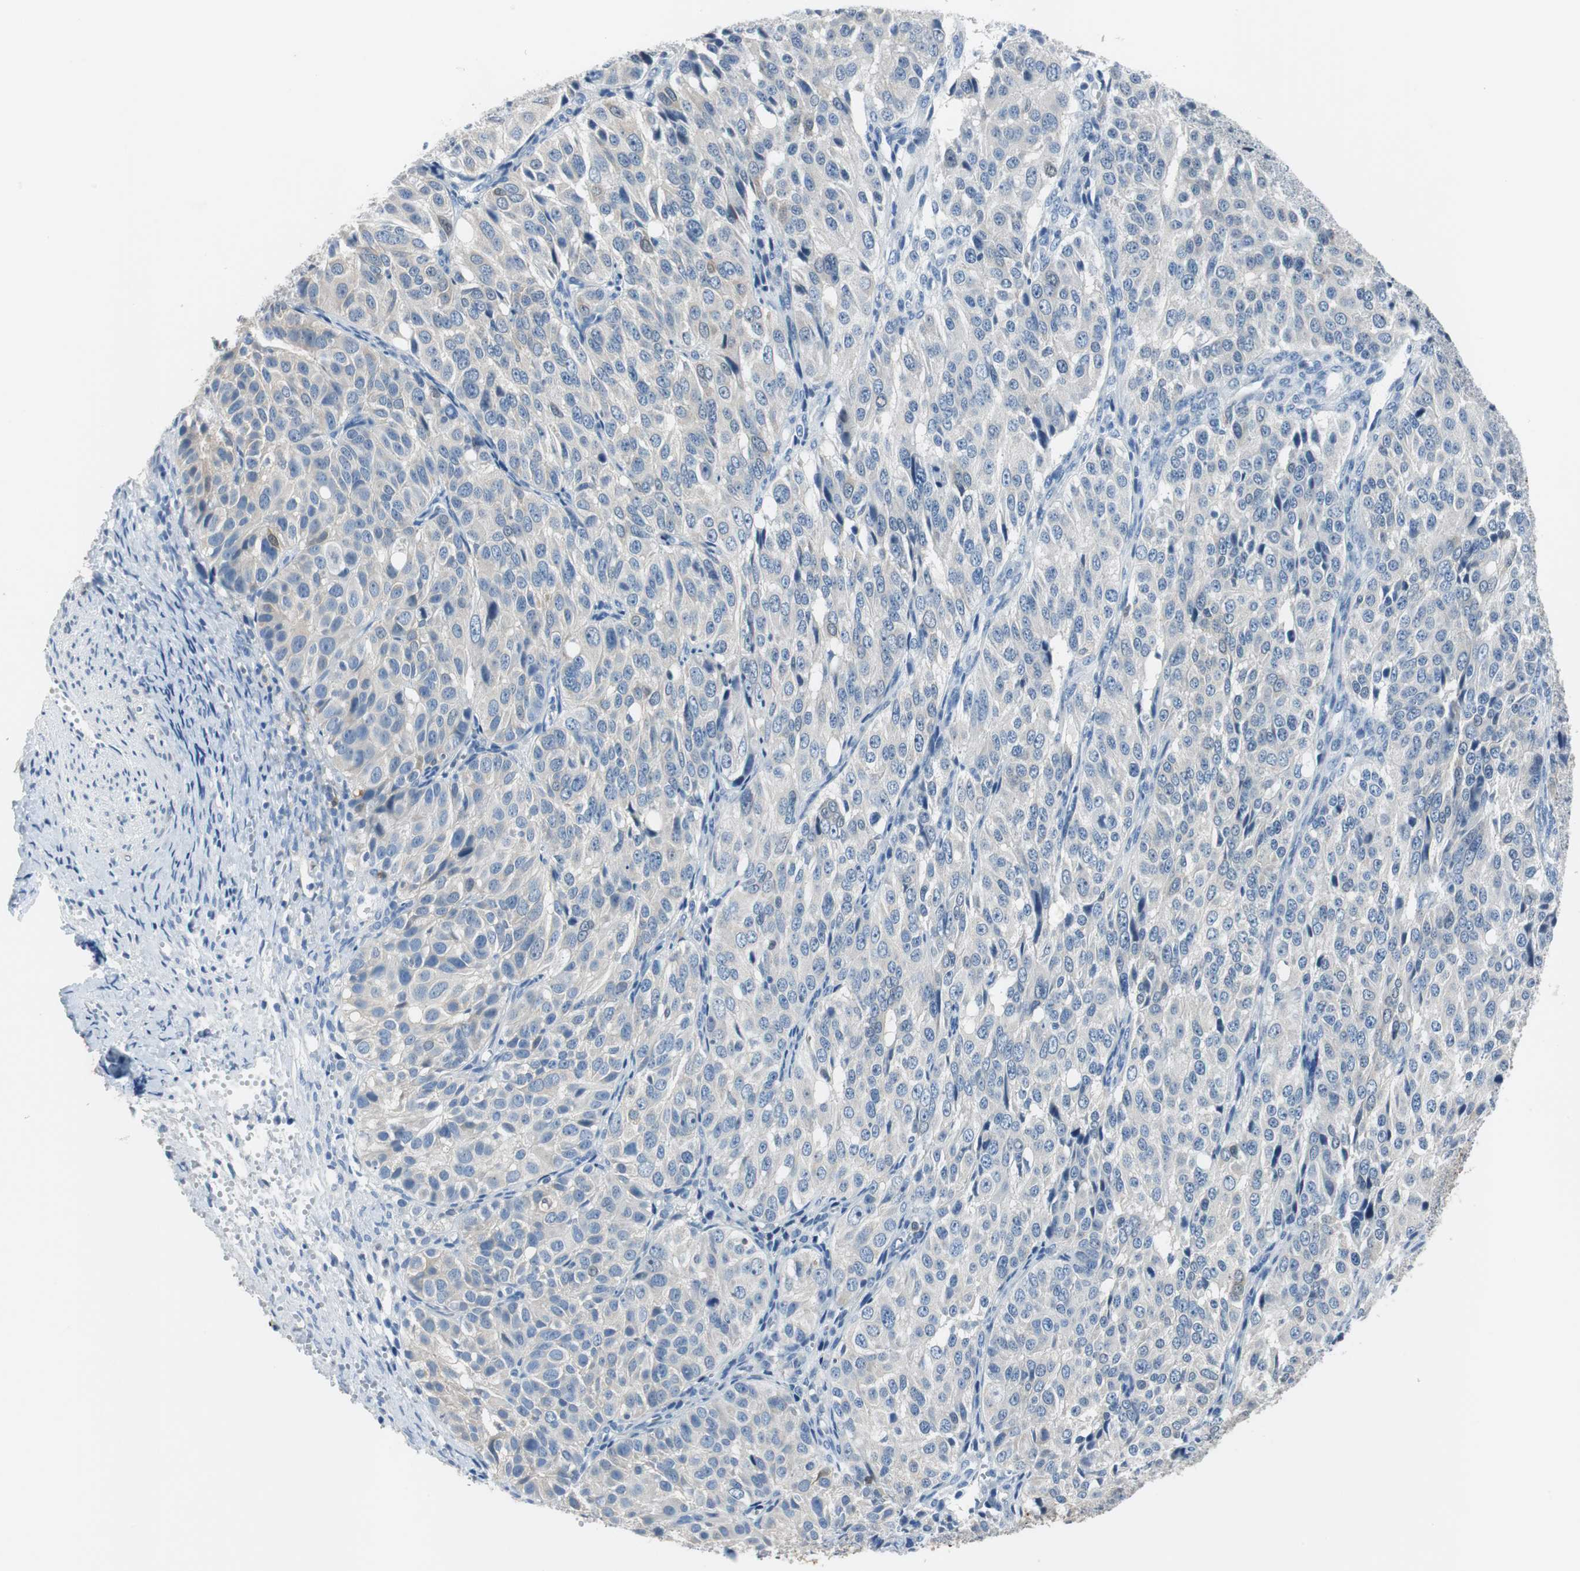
{"staining": {"intensity": "negative", "quantity": "none", "location": "none"}, "tissue": "ovarian cancer", "cell_type": "Tumor cells", "image_type": "cancer", "snomed": [{"axis": "morphology", "description": "Carcinoma, endometroid"}, {"axis": "topography", "description": "Ovary"}], "caption": "High power microscopy image of an immunohistochemistry image of ovarian endometroid carcinoma, revealing no significant staining in tumor cells.", "gene": "FBP1", "patient": {"sex": "female", "age": 51}}